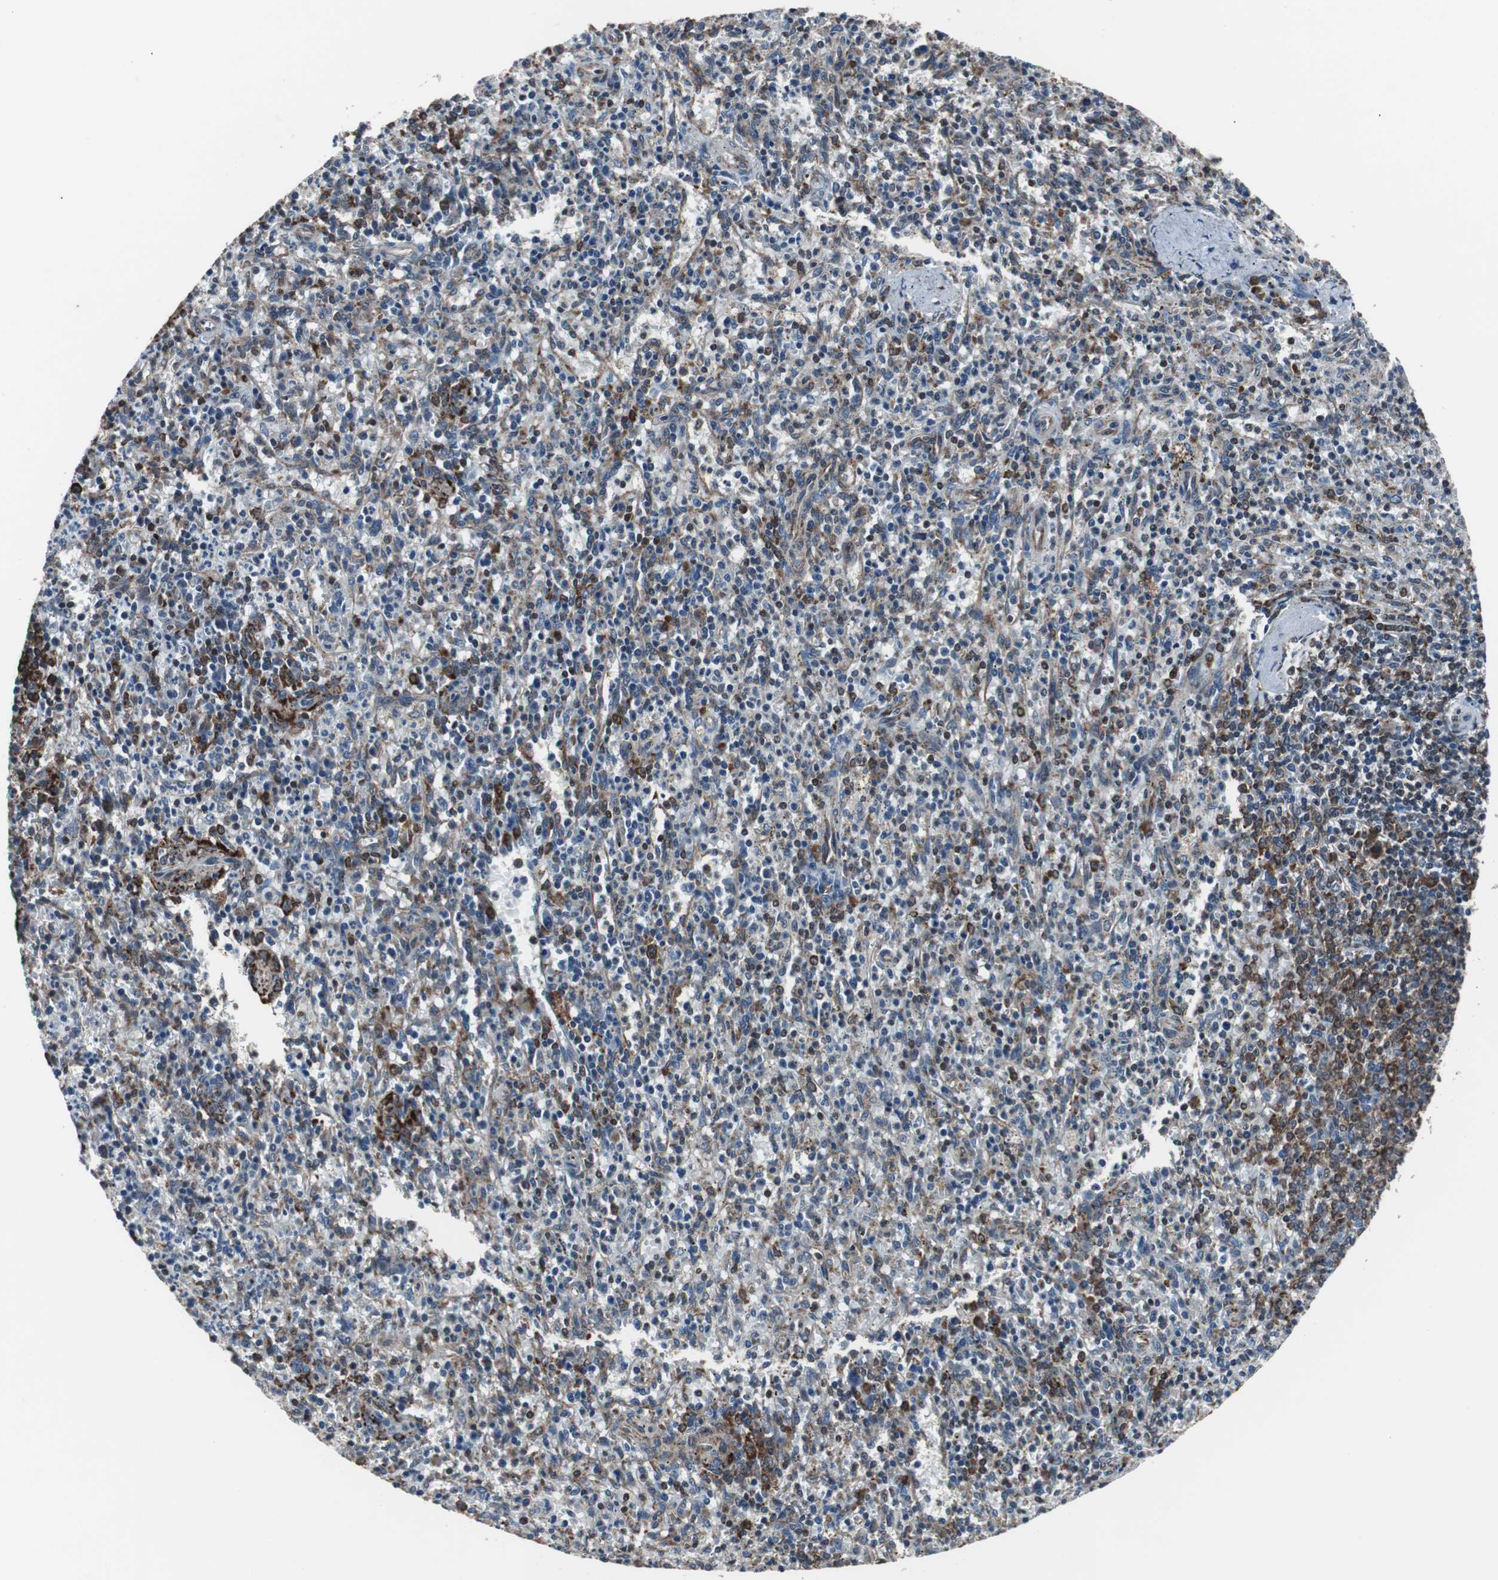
{"staining": {"intensity": "weak", "quantity": "25%-75%", "location": "cytoplasmic/membranous,nuclear"}, "tissue": "spleen", "cell_type": "Cells in red pulp", "image_type": "normal", "snomed": [{"axis": "morphology", "description": "Normal tissue, NOS"}, {"axis": "topography", "description": "Spleen"}], "caption": "This is a micrograph of immunohistochemistry staining of benign spleen, which shows weak positivity in the cytoplasmic/membranous,nuclear of cells in red pulp.", "gene": "USP10", "patient": {"sex": "male", "age": 72}}